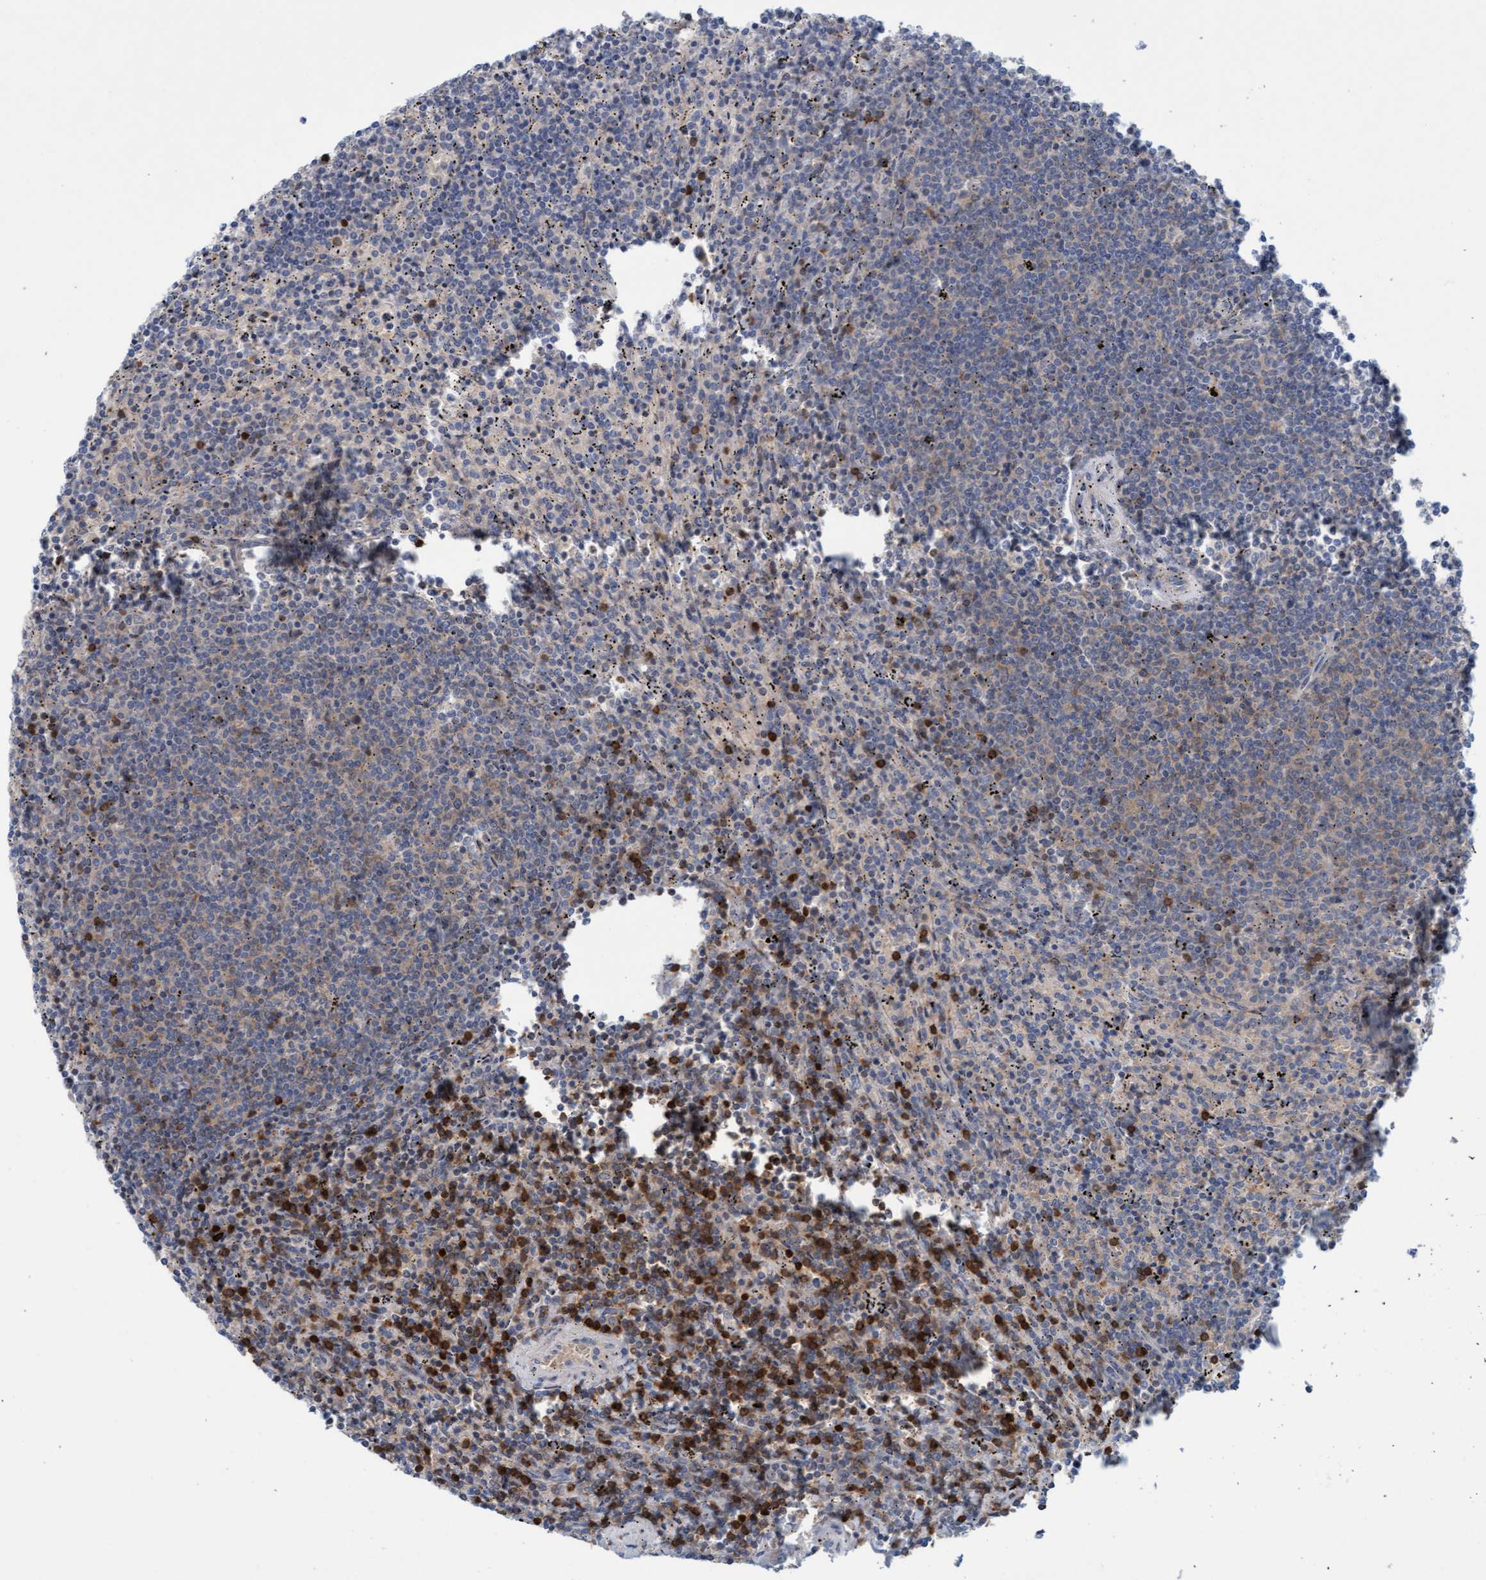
{"staining": {"intensity": "weak", "quantity": "<25%", "location": "cytoplasmic/membranous"}, "tissue": "lymphoma", "cell_type": "Tumor cells", "image_type": "cancer", "snomed": [{"axis": "morphology", "description": "Malignant lymphoma, non-Hodgkin's type, Low grade"}, {"axis": "topography", "description": "Spleen"}], "caption": "A high-resolution photomicrograph shows immunohistochemistry (IHC) staining of low-grade malignant lymphoma, non-Hodgkin's type, which exhibits no significant expression in tumor cells.", "gene": "KLHL25", "patient": {"sex": "female", "age": 50}}